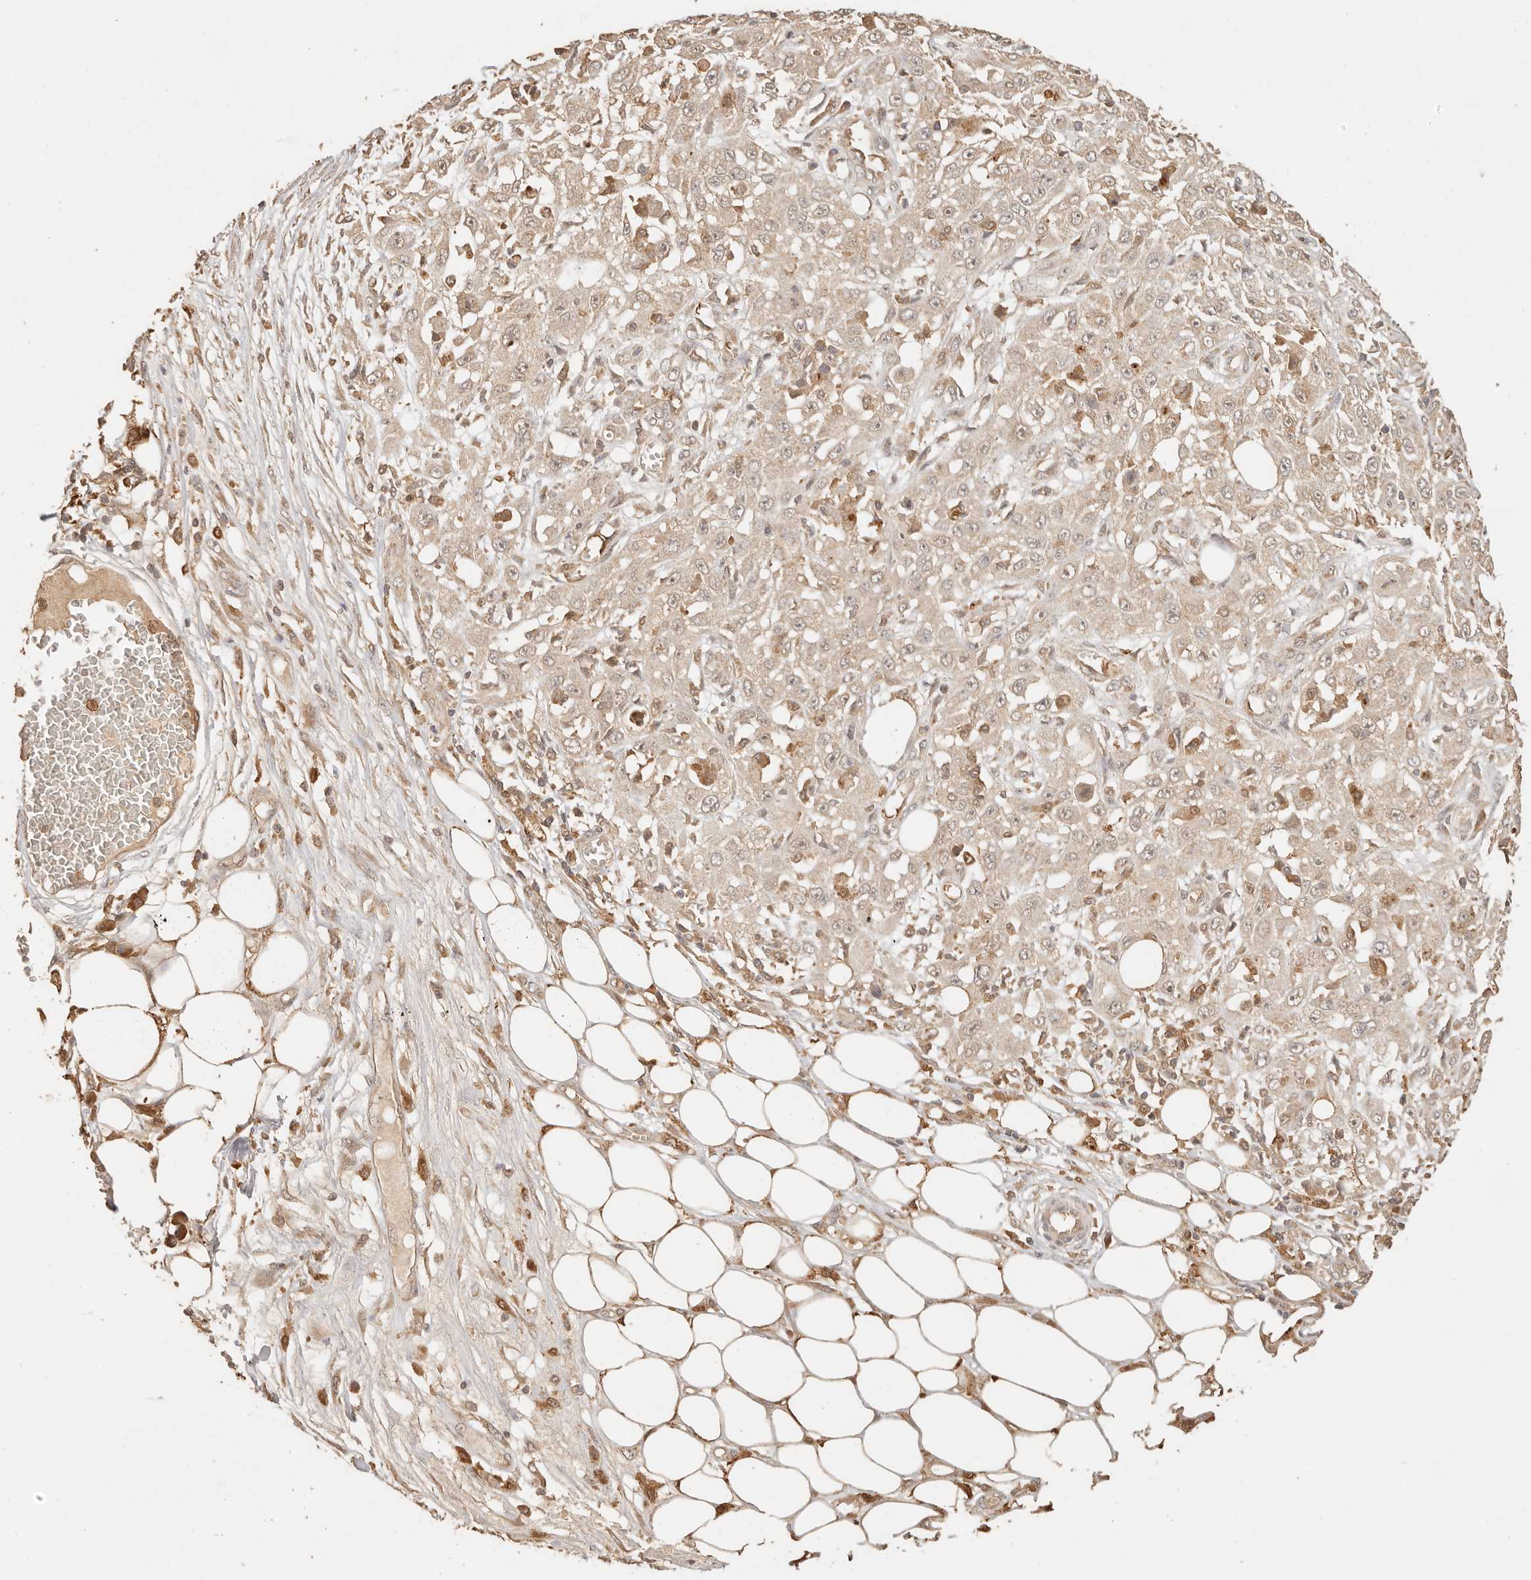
{"staining": {"intensity": "moderate", "quantity": "<25%", "location": "cytoplasmic/membranous"}, "tissue": "skin cancer", "cell_type": "Tumor cells", "image_type": "cancer", "snomed": [{"axis": "morphology", "description": "Squamous cell carcinoma, NOS"}, {"axis": "morphology", "description": "Squamous cell carcinoma, metastatic, NOS"}, {"axis": "topography", "description": "Skin"}, {"axis": "topography", "description": "Lymph node"}], "caption": "Brown immunohistochemical staining in skin cancer (metastatic squamous cell carcinoma) displays moderate cytoplasmic/membranous positivity in approximately <25% of tumor cells.", "gene": "INTS11", "patient": {"sex": "male", "age": 75}}